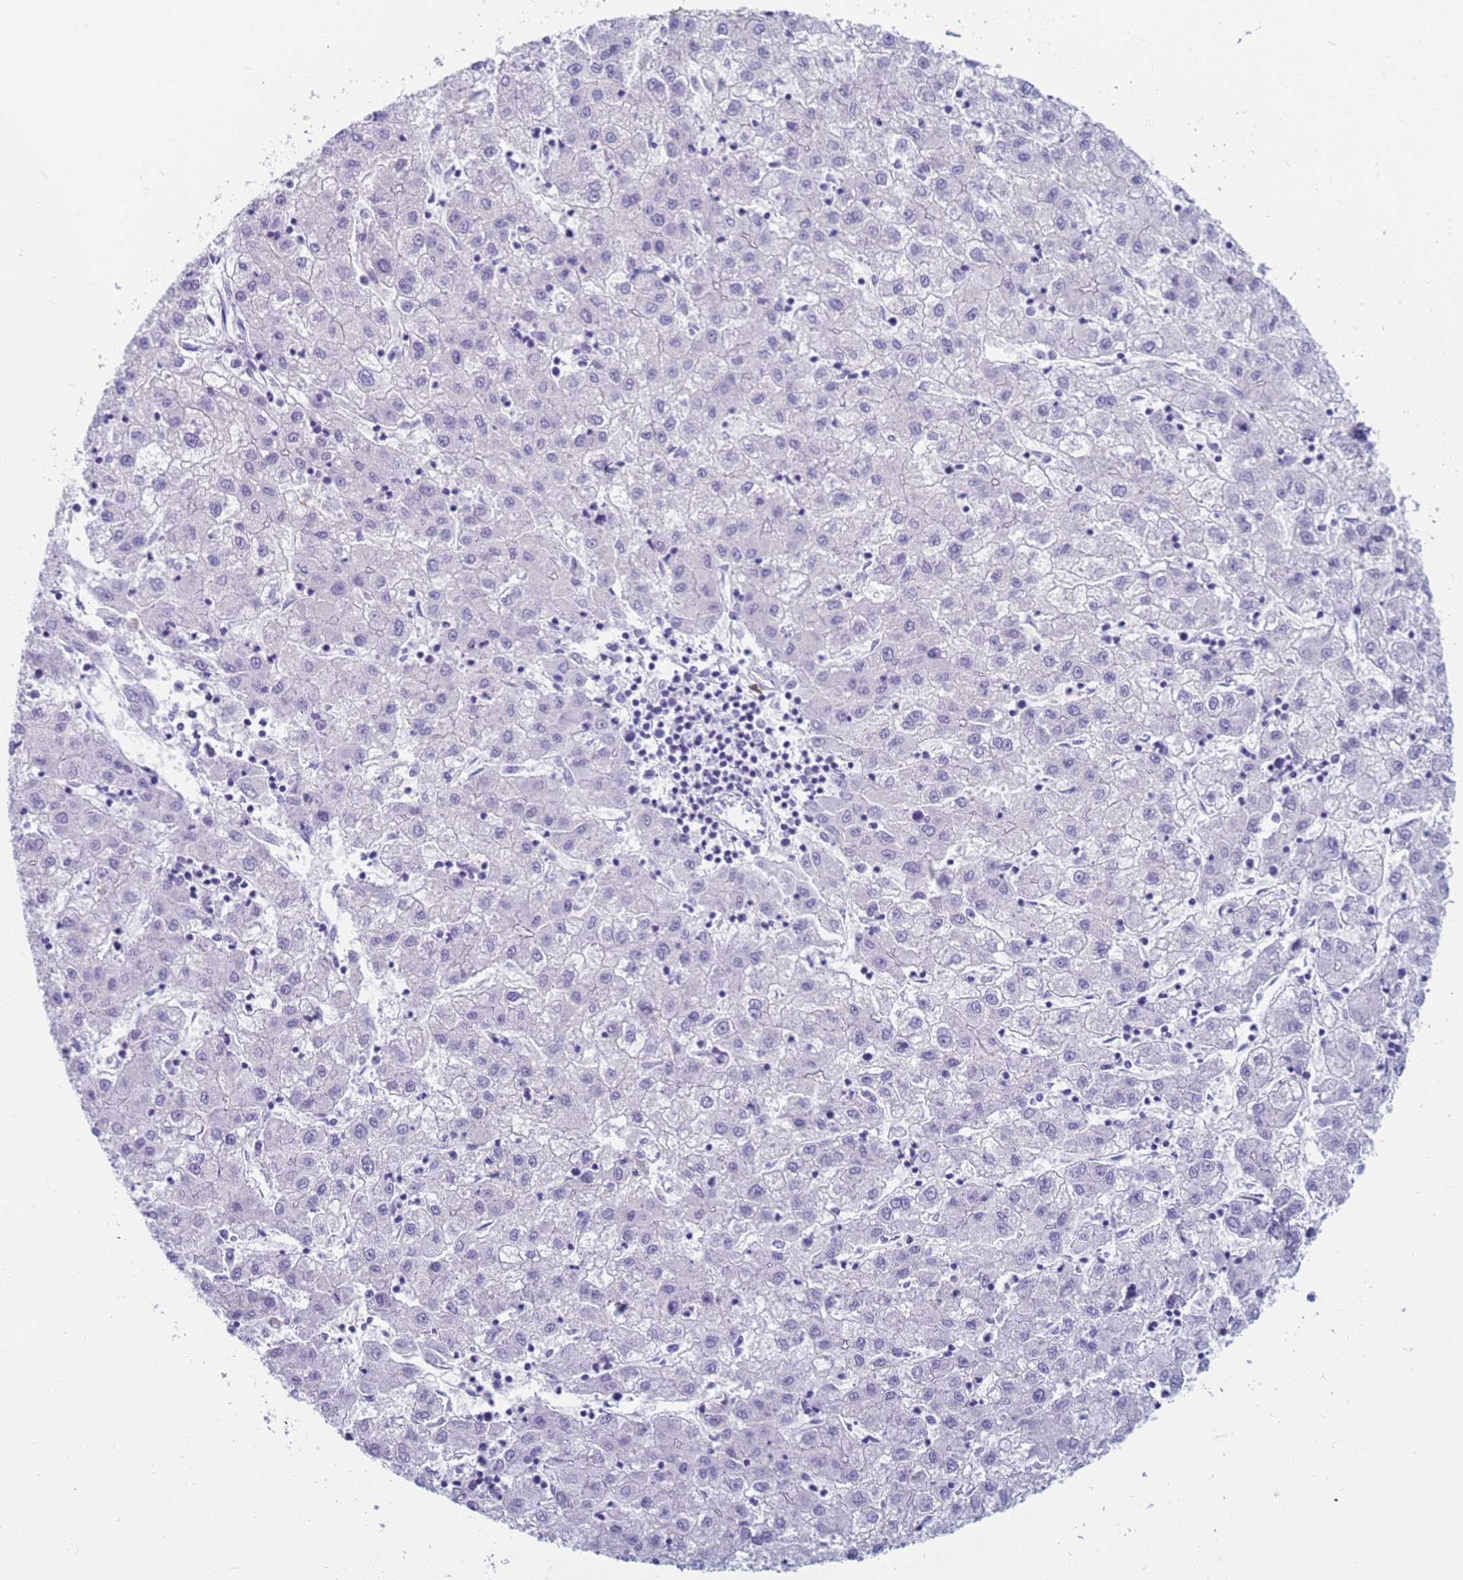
{"staining": {"intensity": "negative", "quantity": "none", "location": "none"}, "tissue": "liver cancer", "cell_type": "Tumor cells", "image_type": "cancer", "snomed": [{"axis": "morphology", "description": "Carcinoma, Hepatocellular, NOS"}, {"axis": "topography", "description": "Liver"}], "caption": "This is an immunohistochemistry (IHC) histopathology image of liver cancer (hepatocellular carcinoma). There is no staining in tumor cells.", "gene": "RNASE2", "patient": {"sex": "male", "age": 72}}